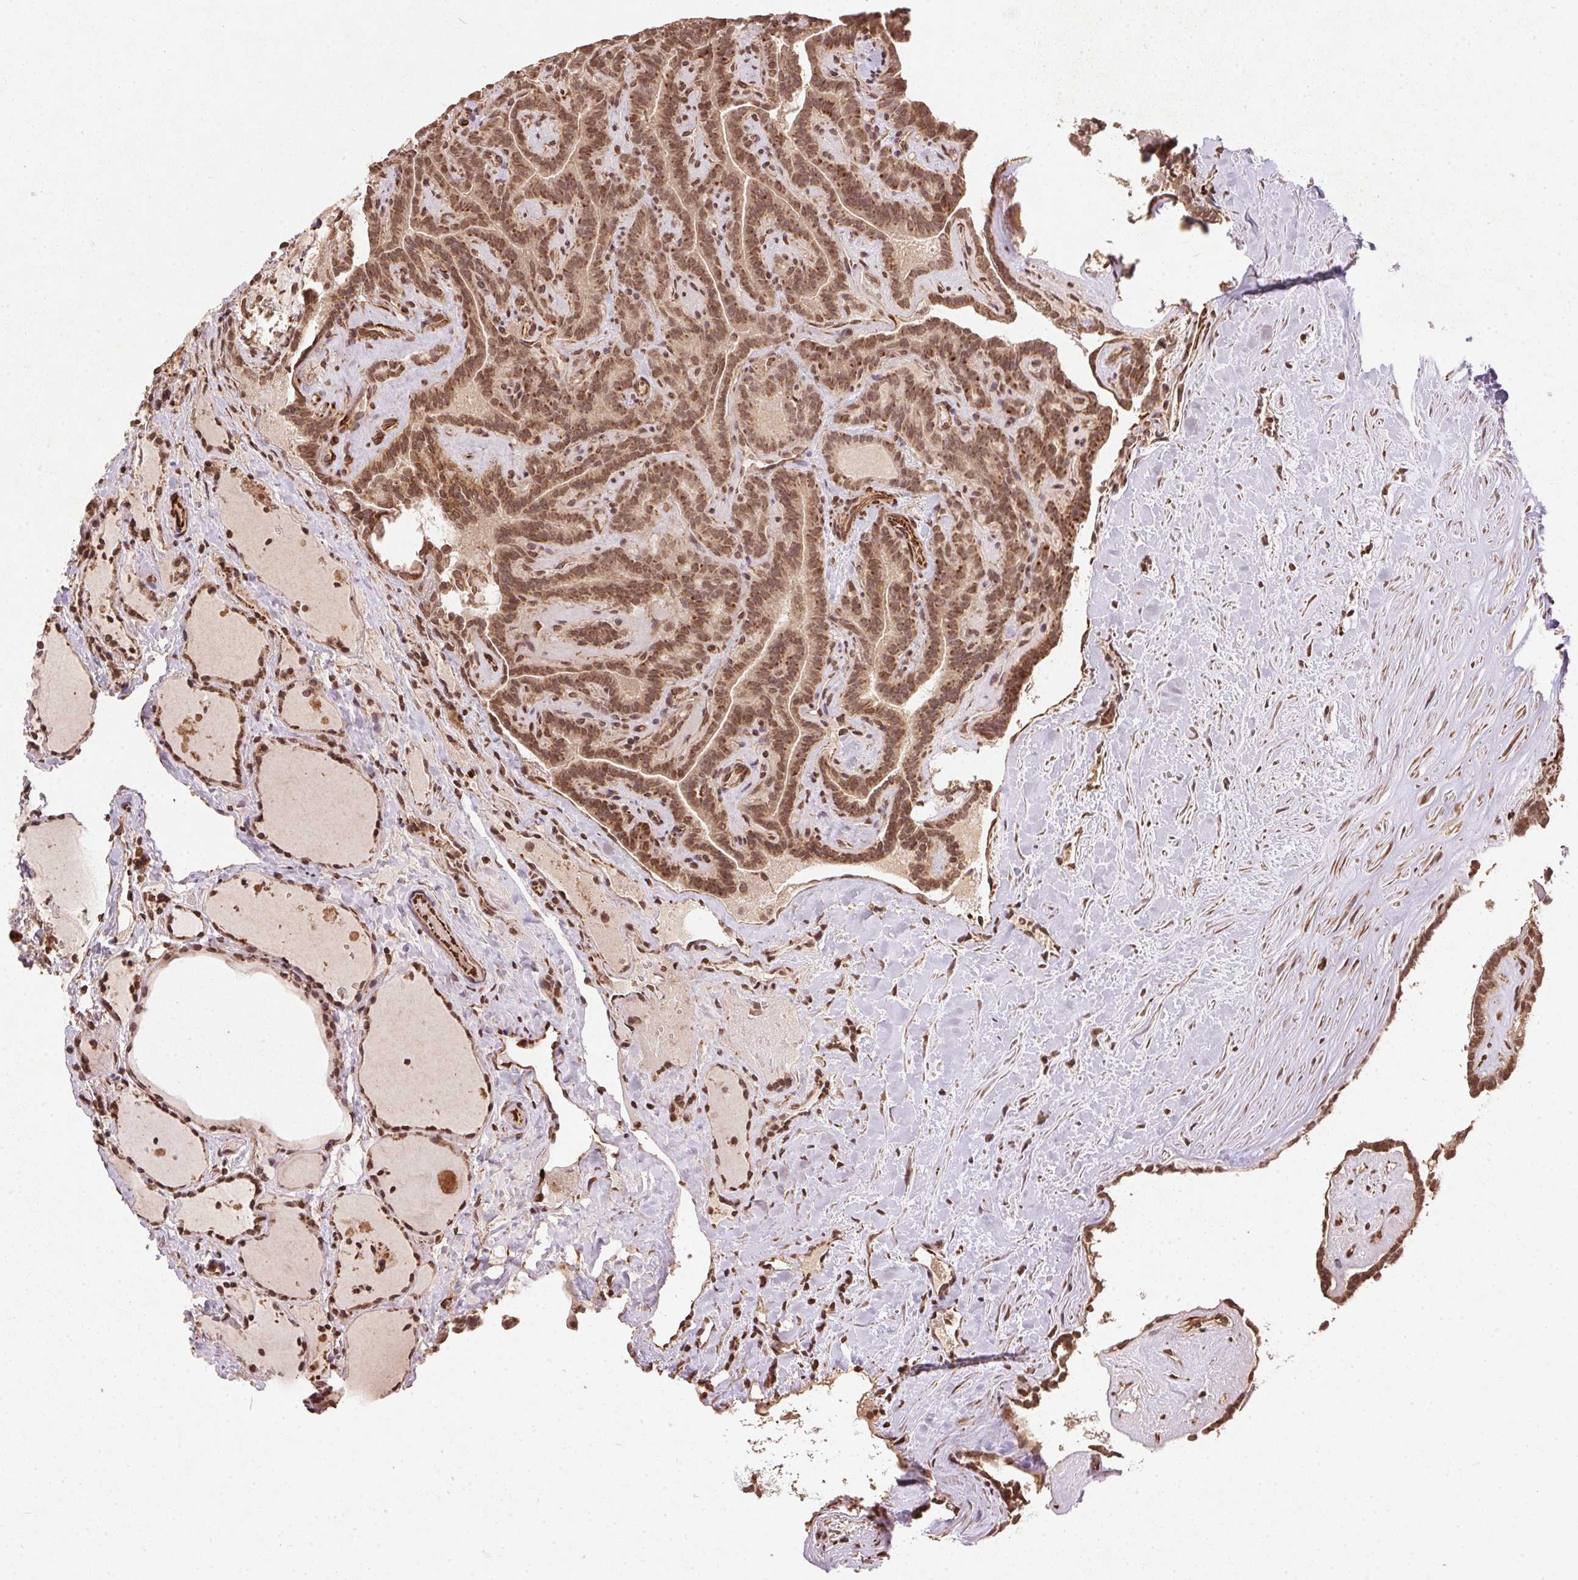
{"staining": {"intensity": "moderate", "quantity": ">75%", "location": "cytoplasmic/membranous"}, "tissue": "thyroid cancer", "cell_type": "Tumor cells", "image_type": "cancer", "snomed": [{"axis": "morphology", "description": "Papillary adenocarcinoma, NOS"}, {"axis": "topography", "description": "Thyroid gland"}], "caption": "About >75% of tumor cells in human thyroid cancer demonstrate moderate cytoplasmic/membranous protein positivity as visualized by brown immunohistochemical staining.", "gene": "SPRED2", "patient": {"sex": "female", "age": 21}}